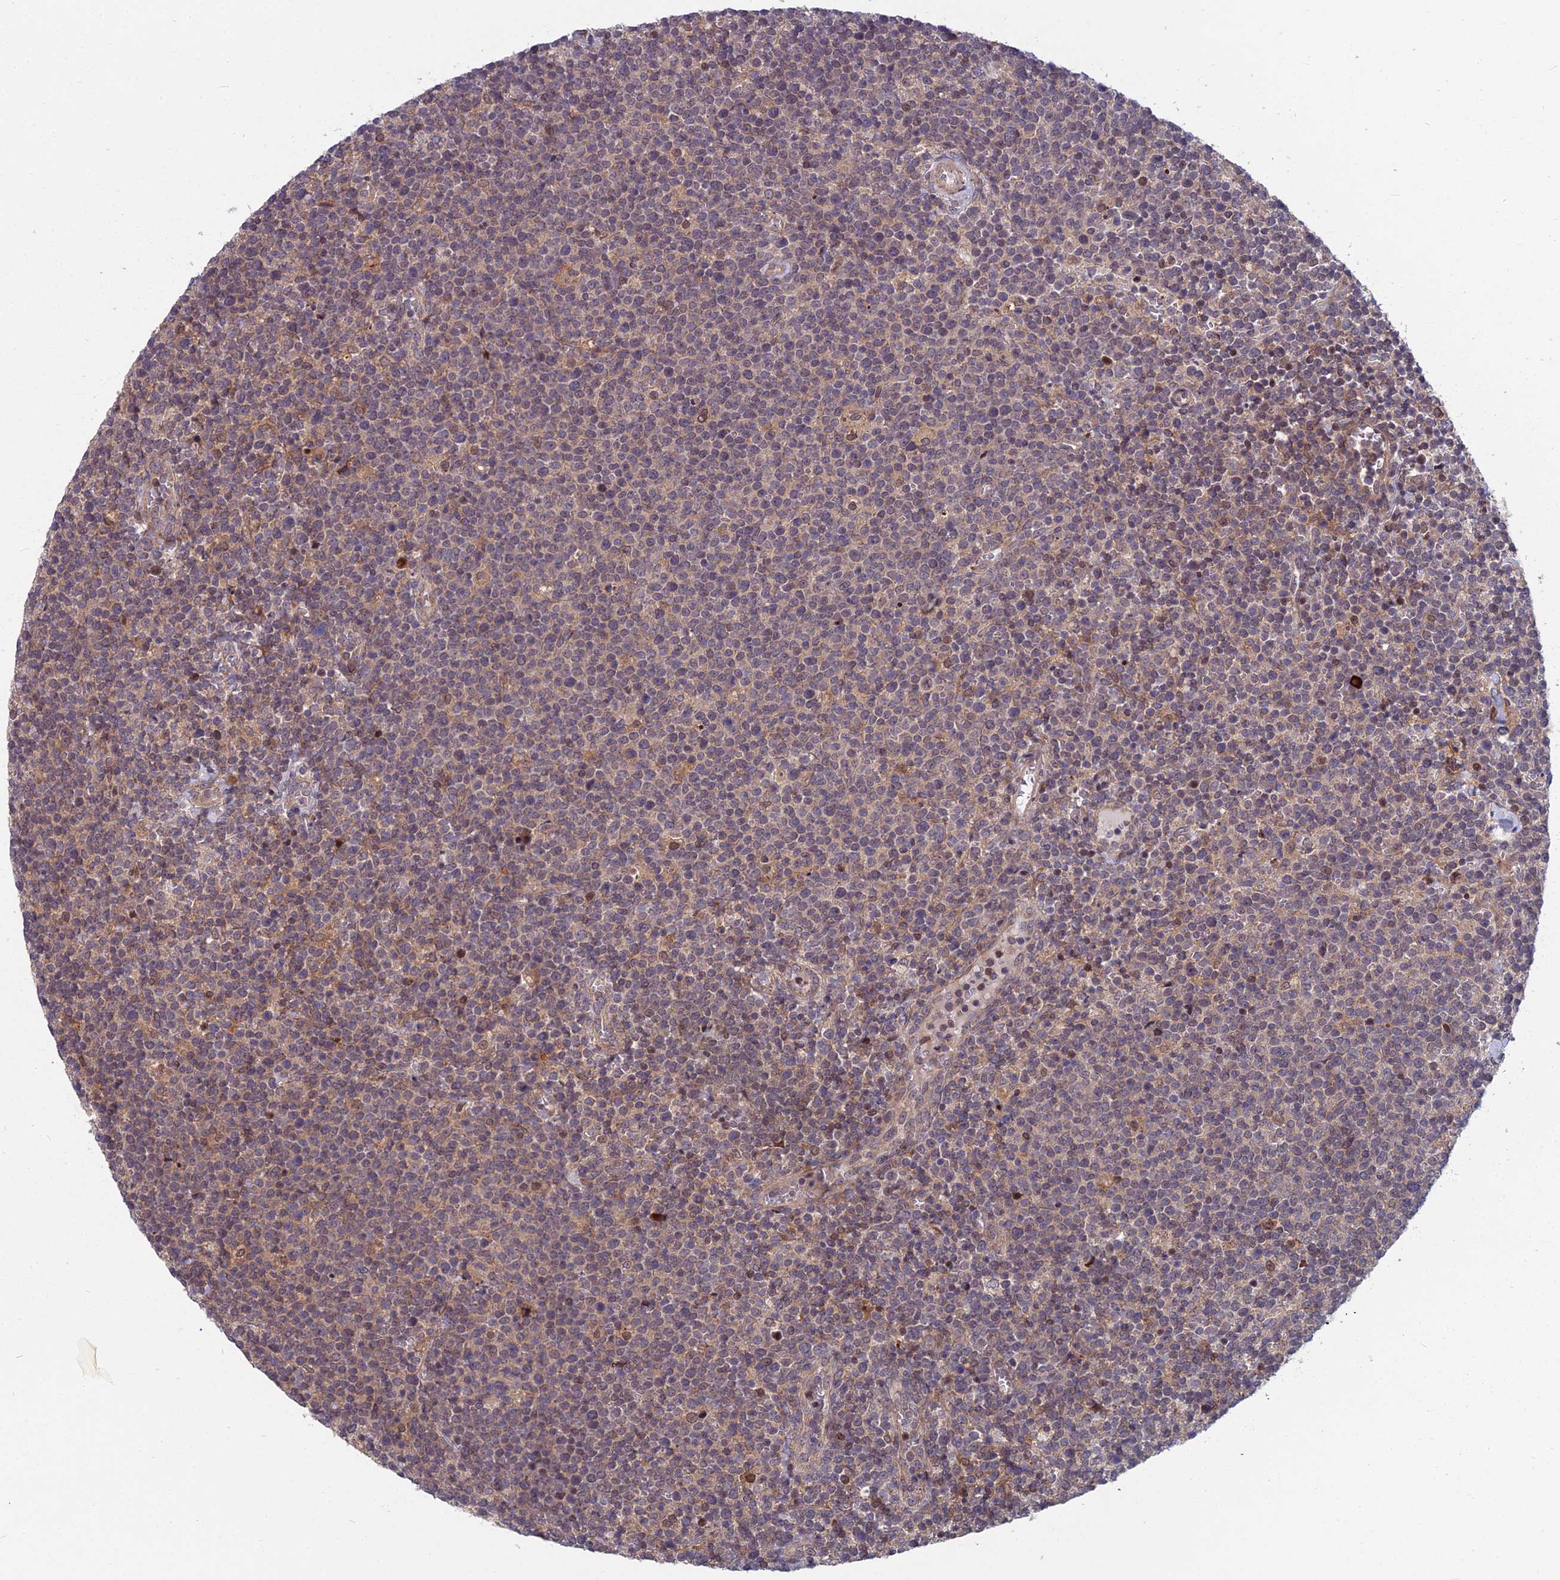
{"staining": {"intensity": "weak", "quantity": "<25%", "location": "cytoplasmic/membranous"}, "tissue": "lymphoma", "cell_type": "Tumor cells", "image_type": "cancer", "snomed": [{"axis": "morphology", "description": "Malignant lymphoma, non-Hodgkin's type, High grade"}, {"axis": "topography", "description": "Lymph node"}], "caption": "Photomicrograph shows no protein staining in tumor cells of lymphoma tissue.", "gene": "COMMD2", "patient": {"sex": "male", "age": 61}}